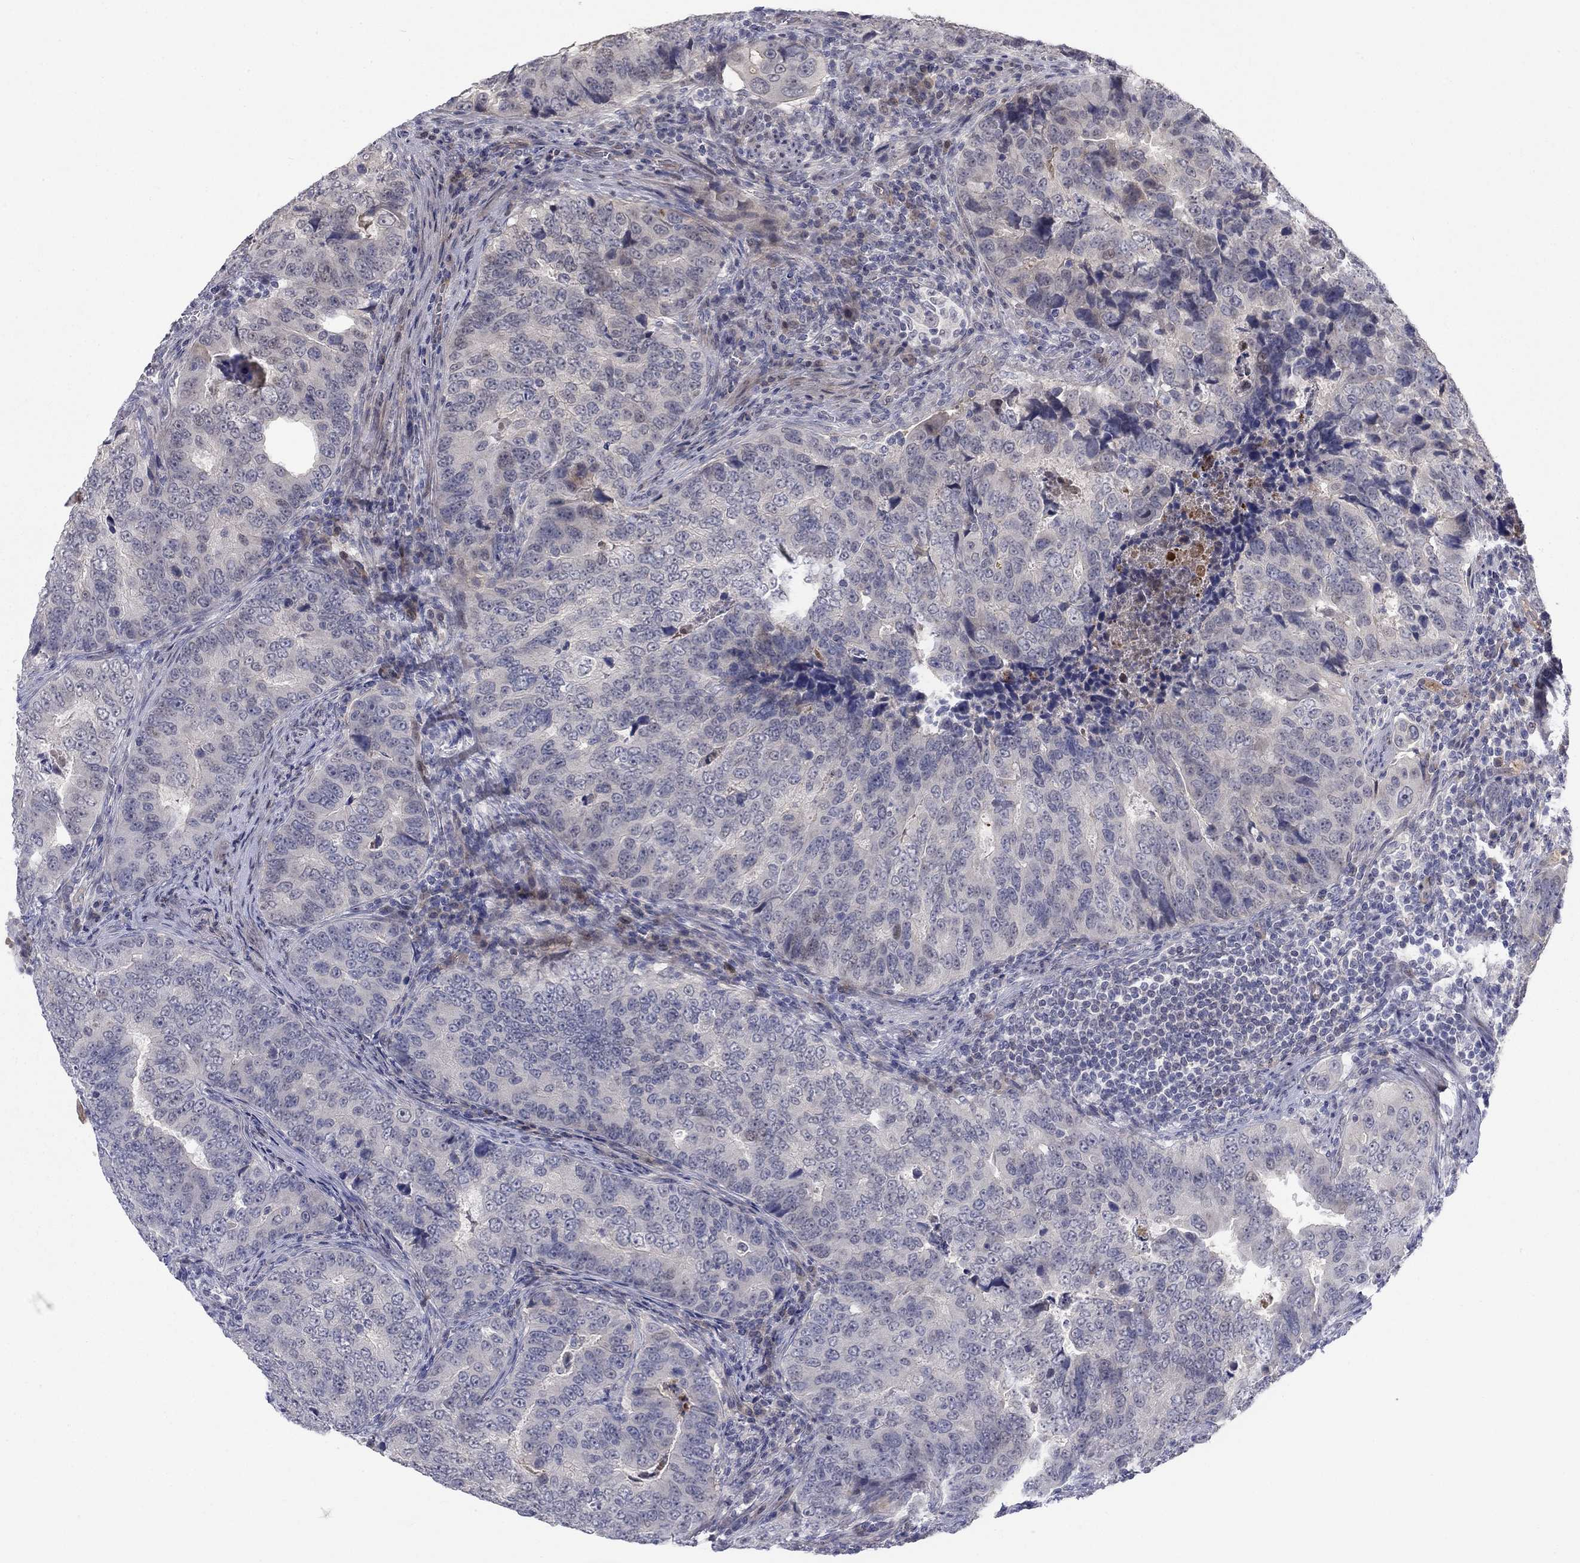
{"staining": {"intensity": "negative", "quantity": "none", "location": "none"}, "tissue": "colorectal cancer", "cell_type": "Tumor cells", "image_type": "cancer", "snomed": [{"axis": "morphology", "description": "Adenocarcinoma, NOS"}, {"axis": "topography", "description": "Colon"}], "caption": "This histopathology image is of adenocarcinoma (colorectal) stained with IHC to label a protein in brown with the nuclei are counter-stained blue. There is no staining in tumor cells.", "gene": "AMN1", "patient": {"sex": "female", "age": 72}}